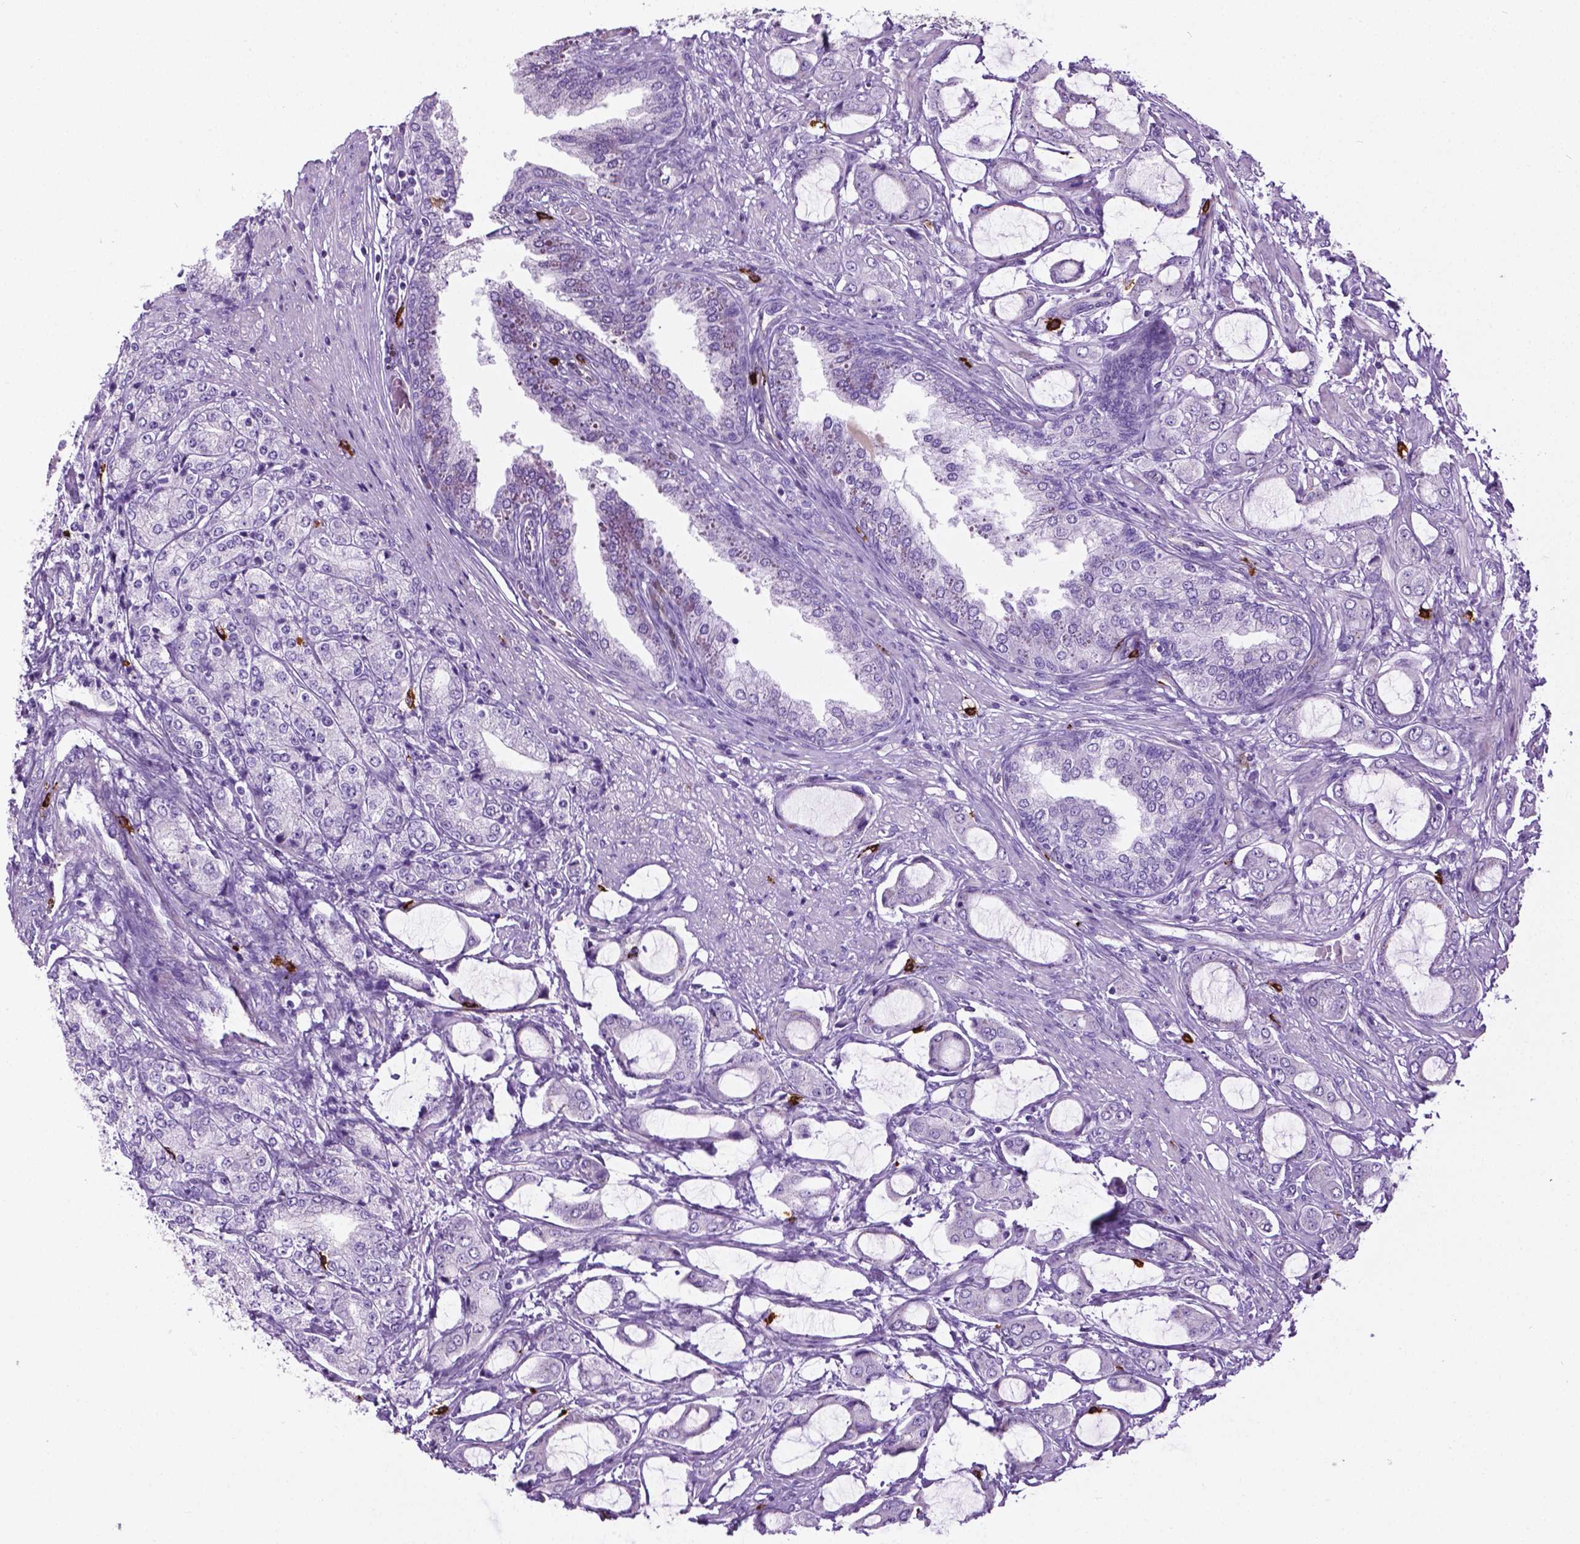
{"staining": {"intensity": "negative", "quantity": "none", "location": "none"}, "tissue": "prostate cancer", "cell_type": "Tumor cells", "image_type": "cancer", "snomed": [{"axis": "morphology", "description": "Adenocarcinoma, NOS"}, {"axis": "topography", "description": "Prostate"}], "caption": "High magnification brightfield microscopy of prostate cancer (adenocarcinoma) stained with DAB (brown) and counterstained with hematoxylin (blue): tumor cells show no significant staining.", "gene": "SPECC1L", "patient": {"sex": "male", "age": 63}}